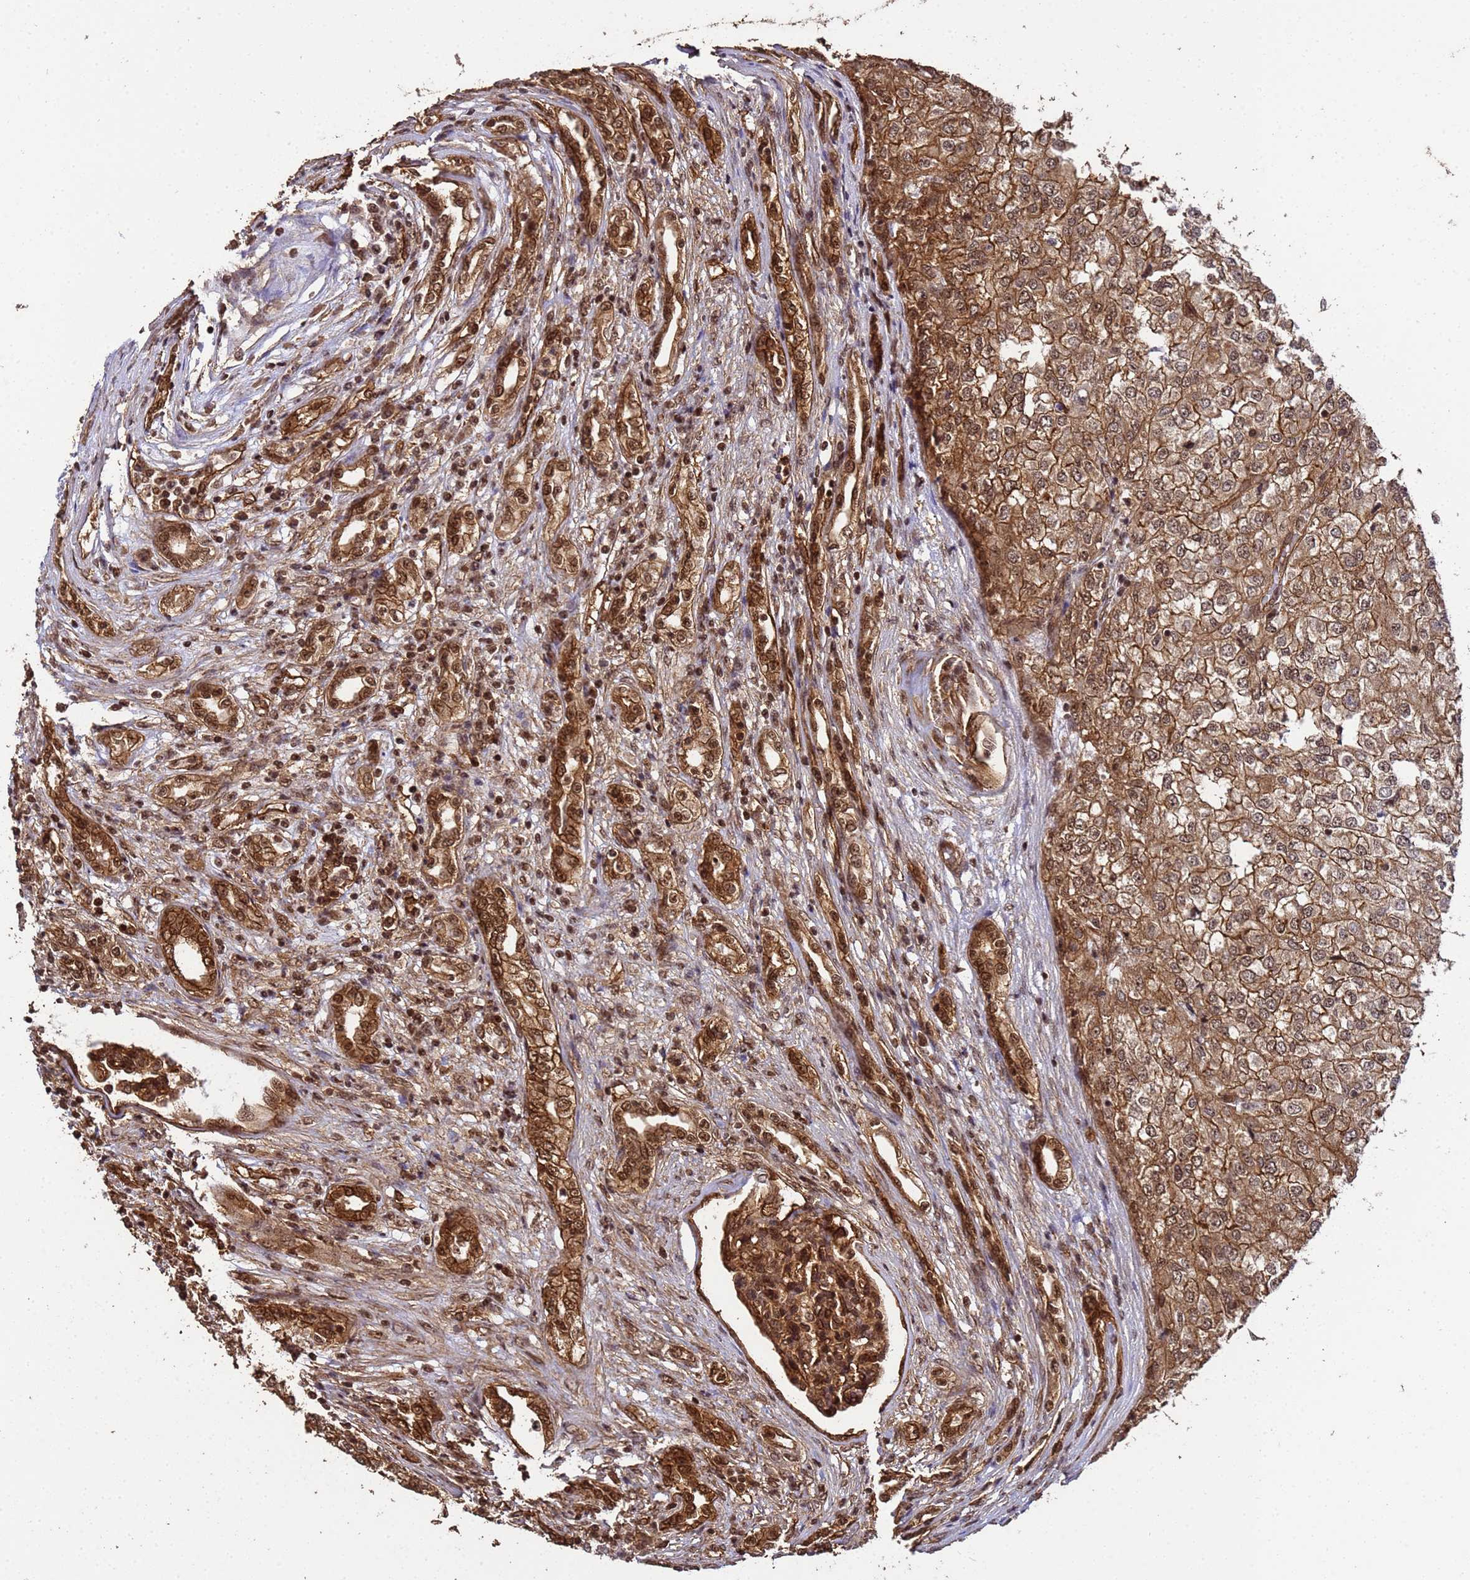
{"staining": {"intensity": "moderate", "quantity": ">75%", "location": "cytoplasmic/membranous,nuclear"}, "tissue": "renal cancer", "cell_type": "Tumor cells", "image_type": "cancer", "snomed": [{"axis": "morphology", "description": "Adenocarcinoma, NOS"}, {"axis": "topography", "description": "Kidney"}], "caption": "High-power microscopy captured an immunohistochemistry micrograph of renal adenocarcinoma, revealing moderate cytoplasmic/membranous and nuclear positivity in approximately >75% of tumor cells.", "gene": "SYF2", "patient": {"sex": "female", "age": 54}}